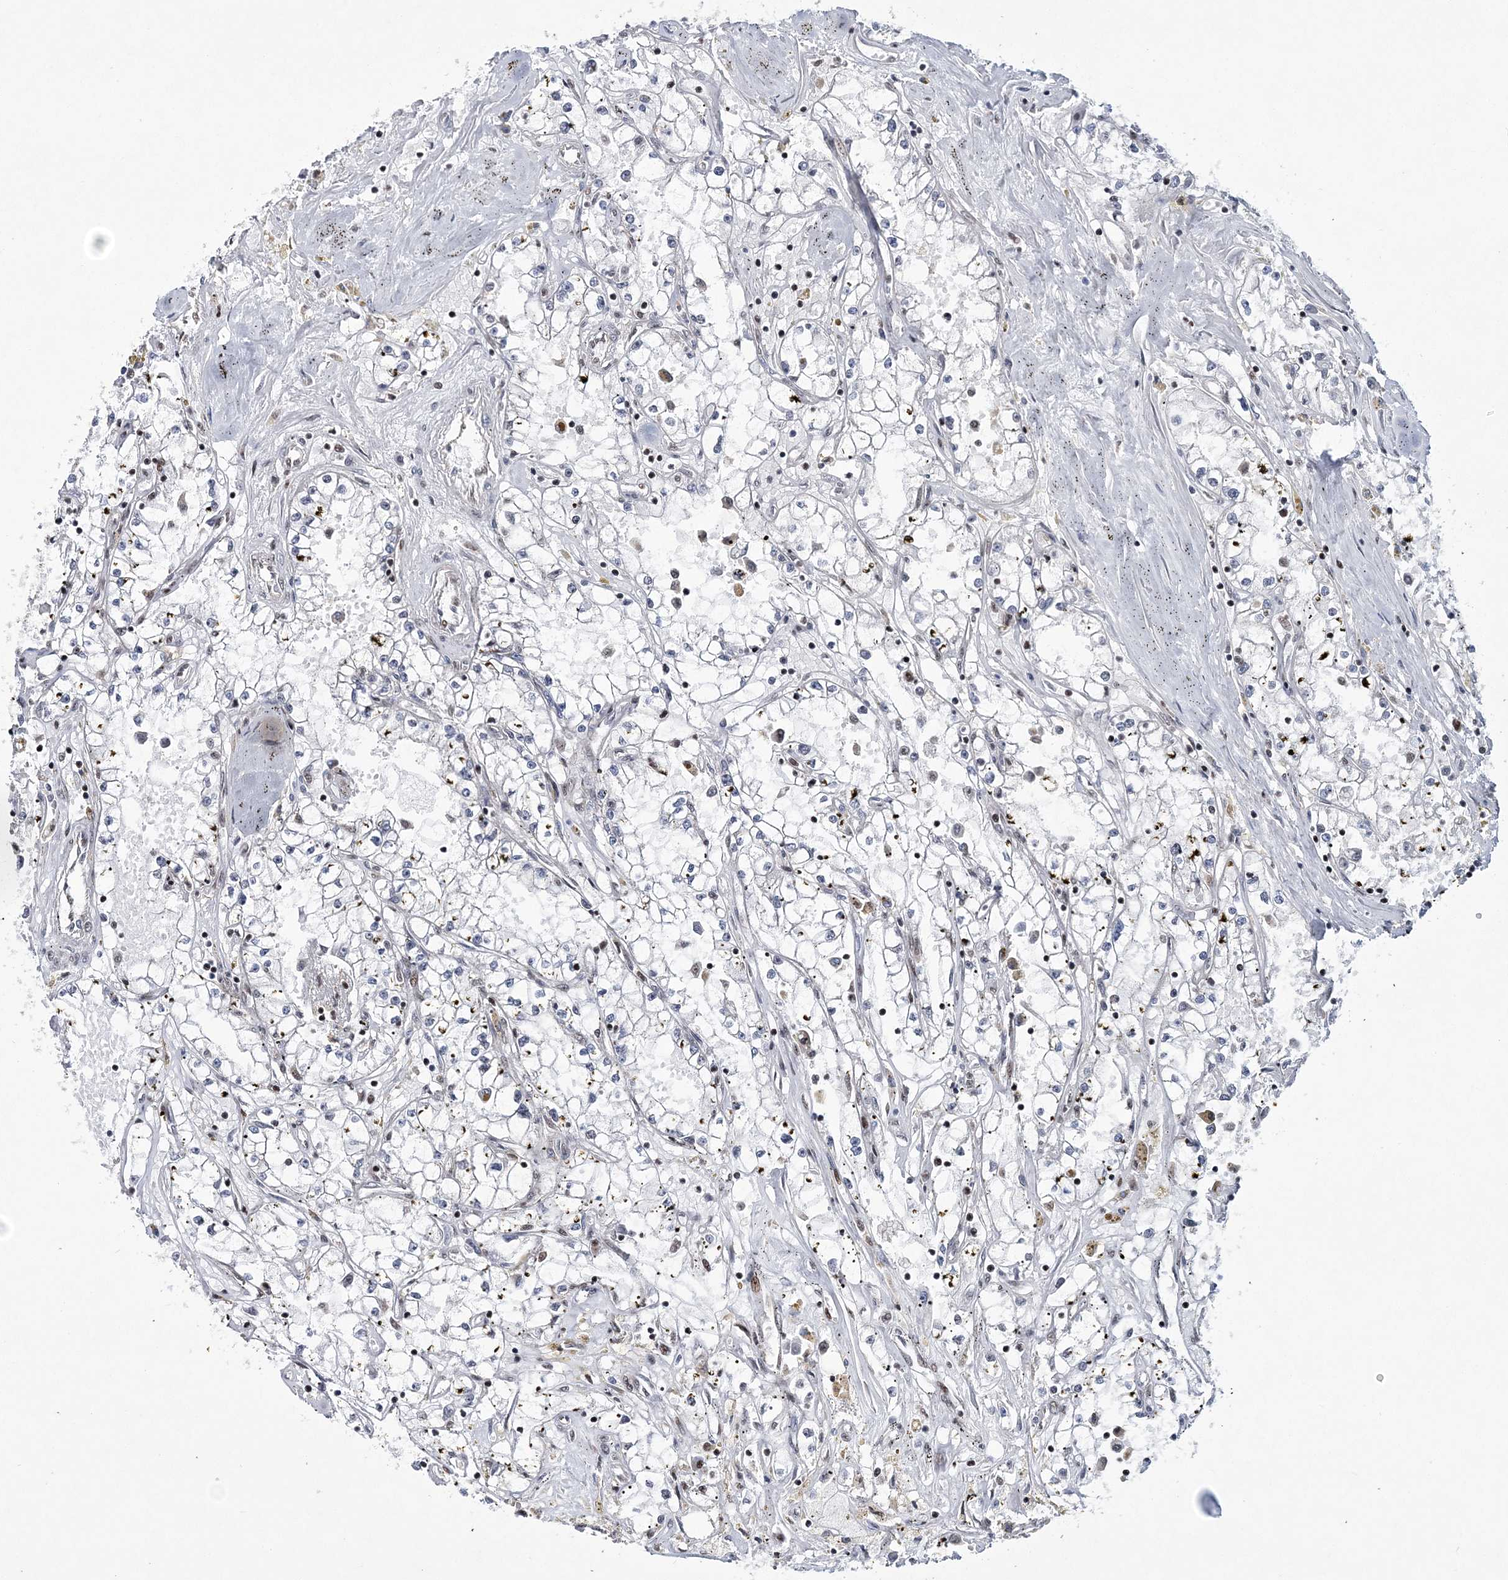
{"staining": {"intensity": "weak", "quantity": "<25%", "location": "nuclear"}, "tissue": "renal cancer", "cell_type": "Tumor cells", "image_type": "cancer", "snomed": [{"axis": "morphology", "description": "Adenocarcinoma, NOS"}, {"axis": "topography", "description": "Kidney"}], "caption": "Tumor cells are negative for brown protein staining in renal adenocarcinoma.", "gene": "TATDN2", "patient": {"sex": "male", "age": 56}}